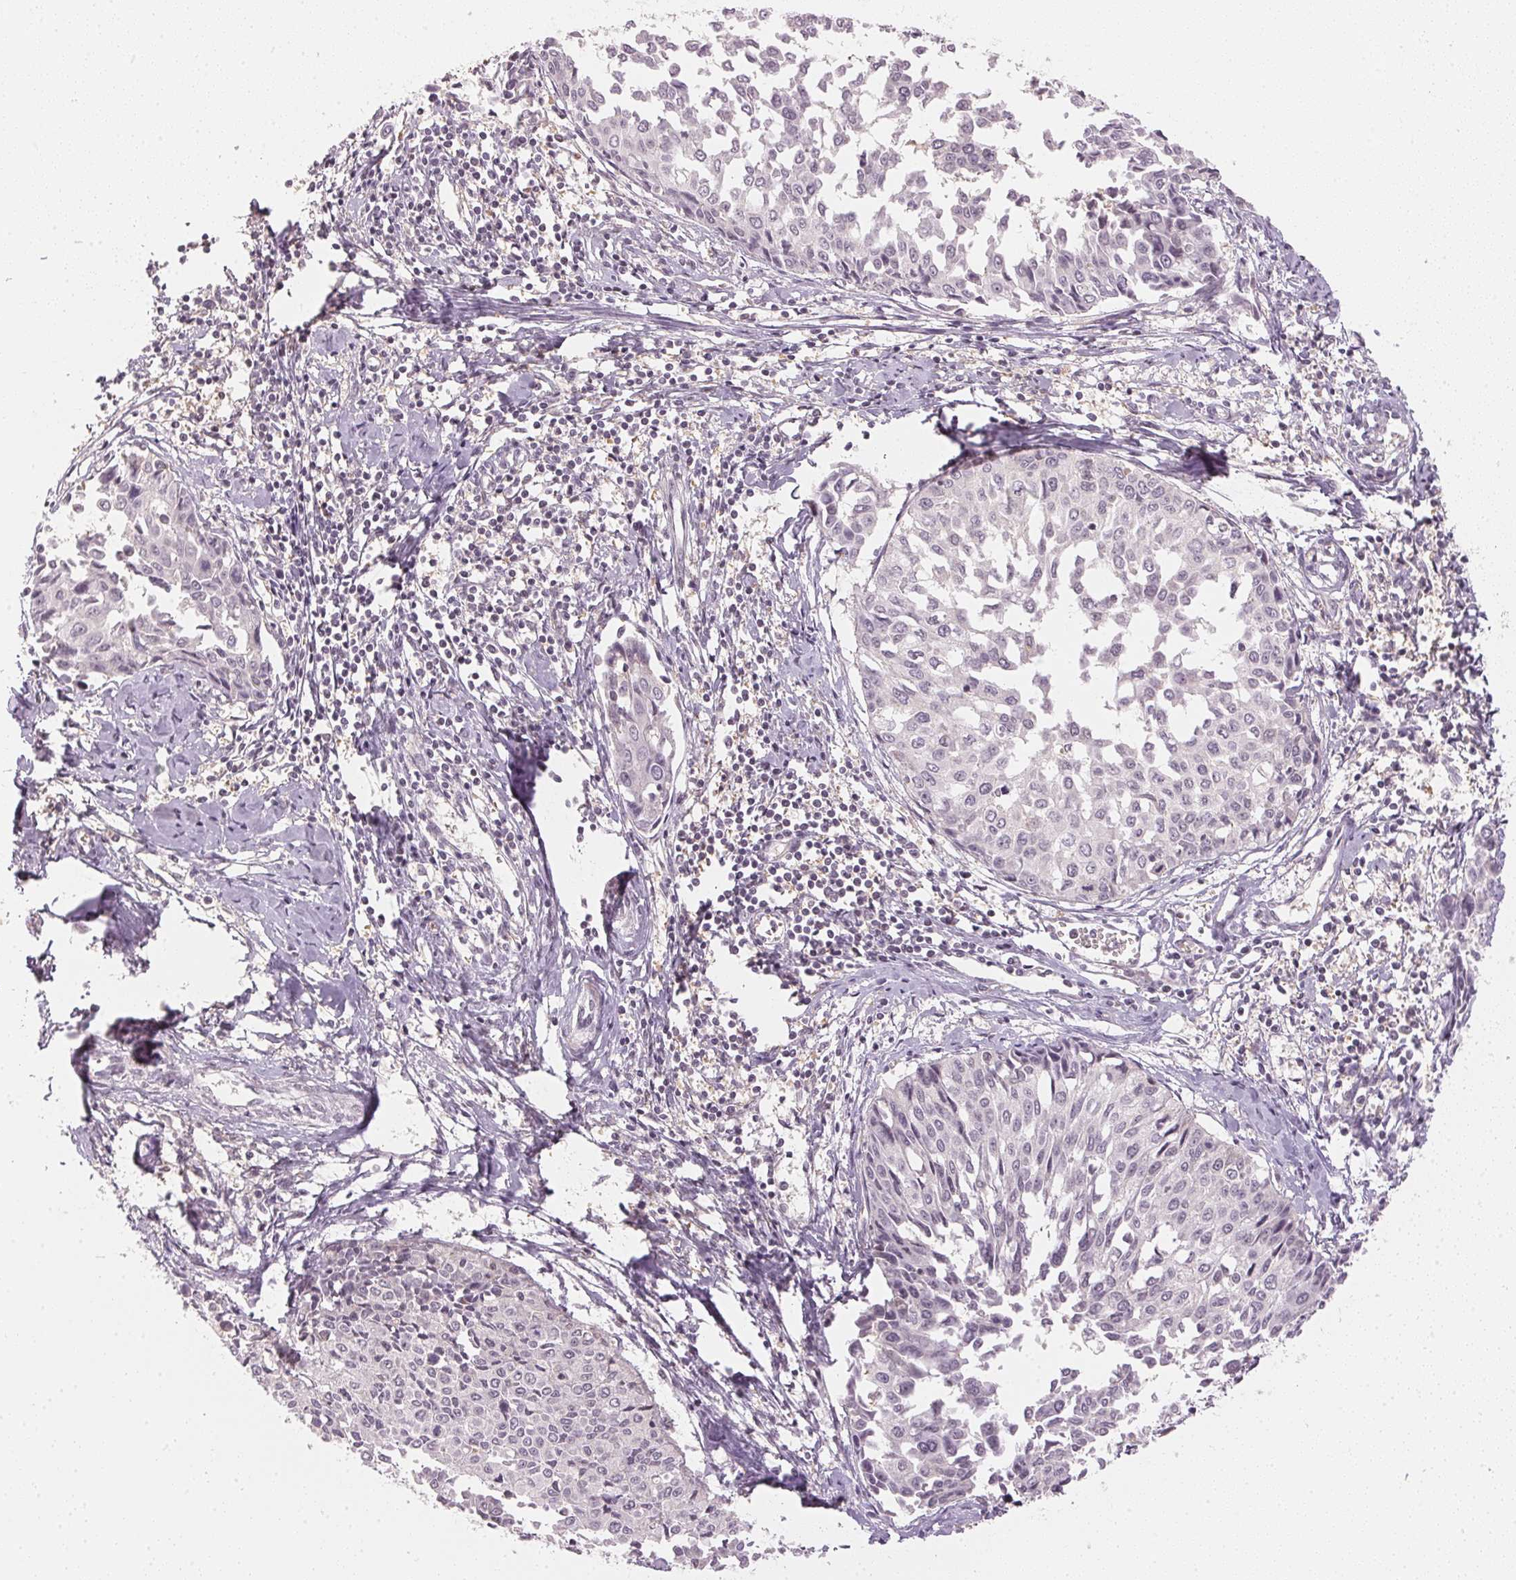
{"staining": {"intensity": "negative", "quantity": "none", "location": "none"}, "tissue": "cervical cancer", "cell_type": "Tumor cells", "image_type": "cancer", "snomed": [{"axis": "morphology", "description": "Squamous cell carcinoma, NOS"}, {"axis": "topography", "description": "Cervix"}], "caption": "The photomicrograph exhibits no significant positivity in tumor cells of cervical squamous cell carcinoma.", "gene": "KPRP", "patient": {"sex": "female", "age": 50}}